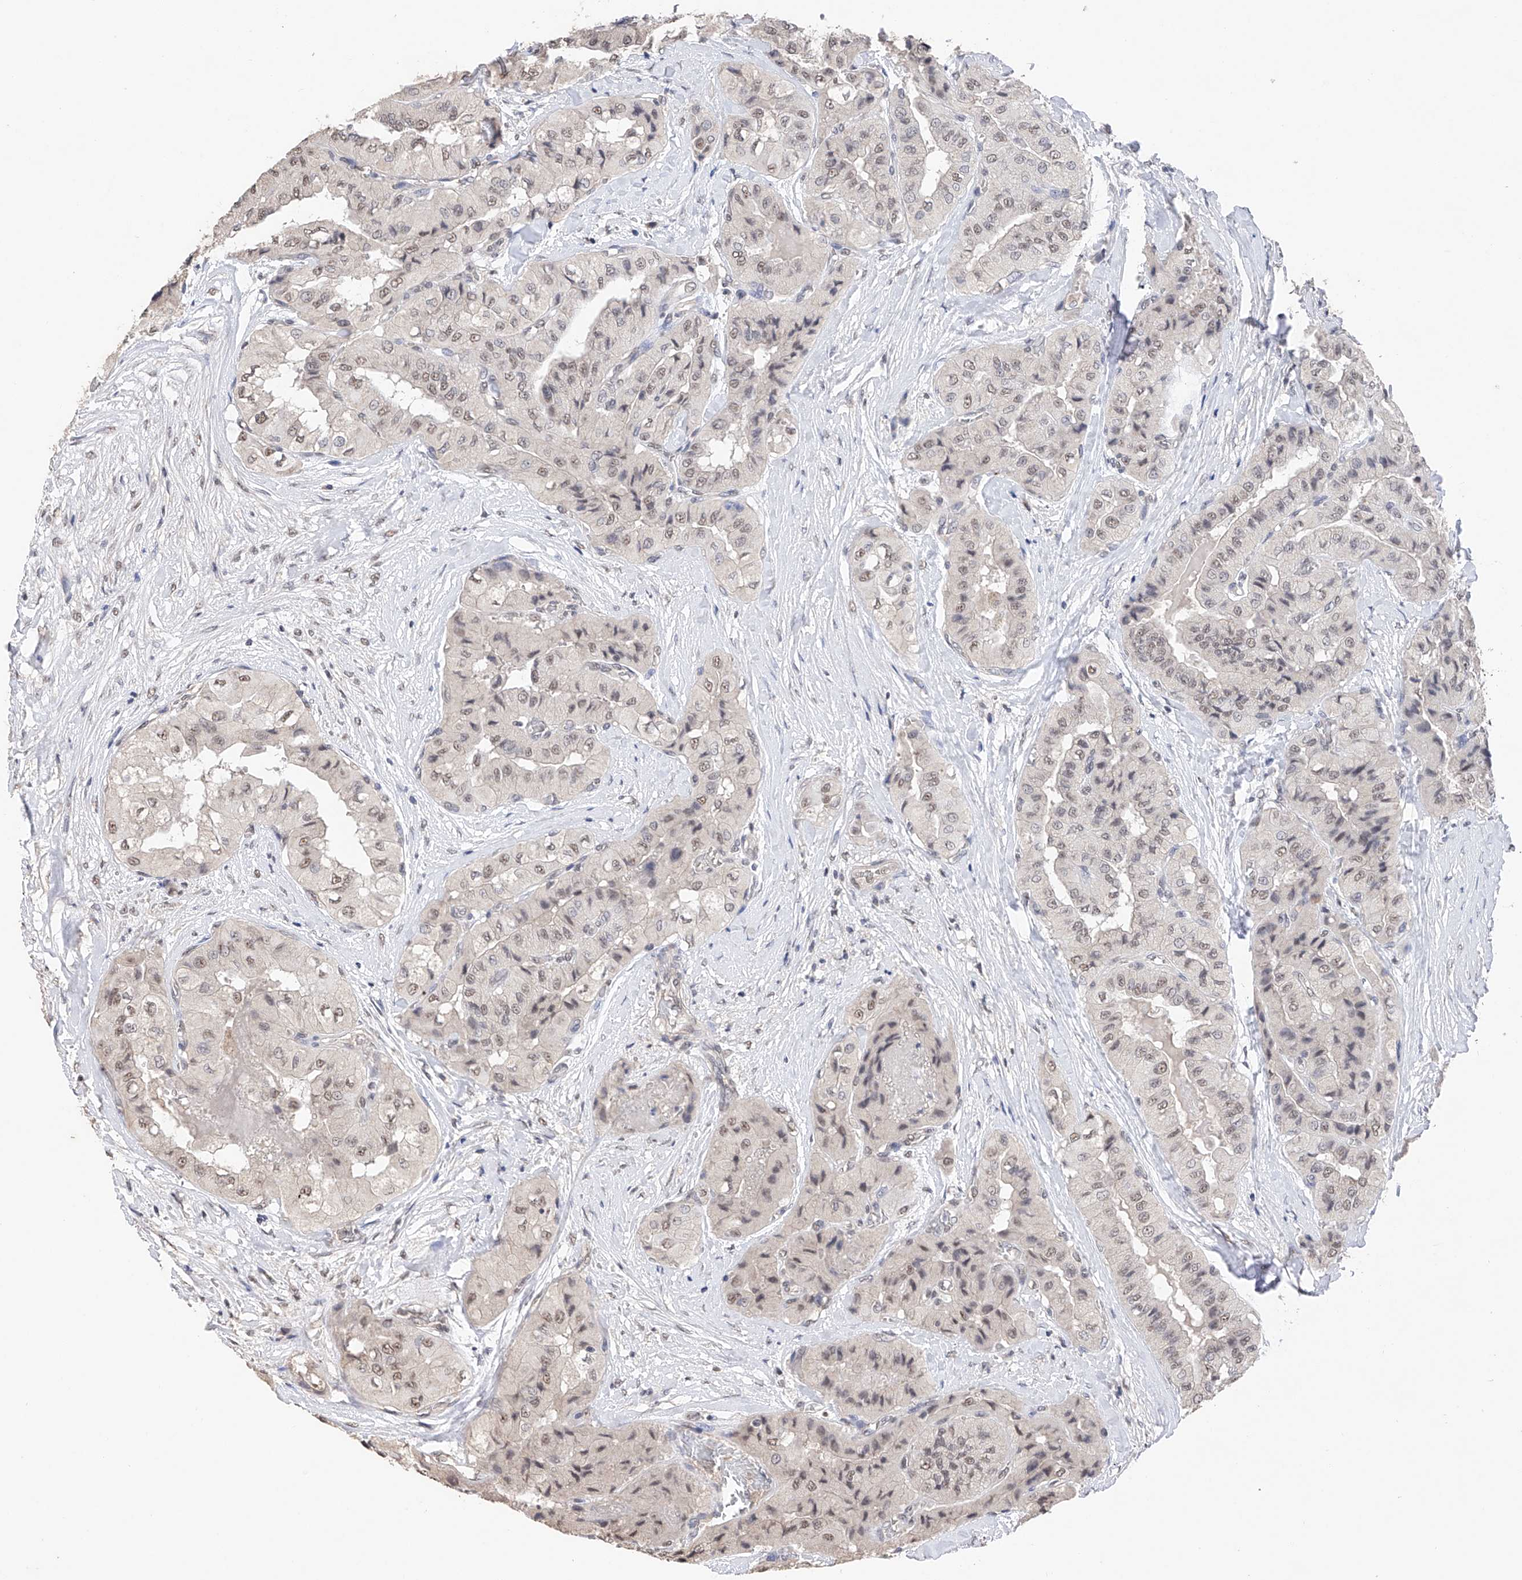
{"staining": {"intensity": "weak", "quantity": "25%-75%", "location": "nuclear"}, "tissue": "thyroid cancer", "cell_type": "Tumor cells", "image_type": "cancer", "snomed": [{"axis": "morphology", "description": "Papillary adenocarcinoma, NOS"}, {"axis": "topography", "description": "Thyroid gland"}], "caption": "DAB (3,3'-diaminobenzidine) immunohistochemical staining of human papillary adenocarcinoma (thyroid) demonstrates weak nuclear protein staining in about 25%-75% of tumor cells. (DAB IHC with brightfield microscopy, high magnification).", "gene": "DMAP1", "patient": {"sex": "female", "age": 59}}